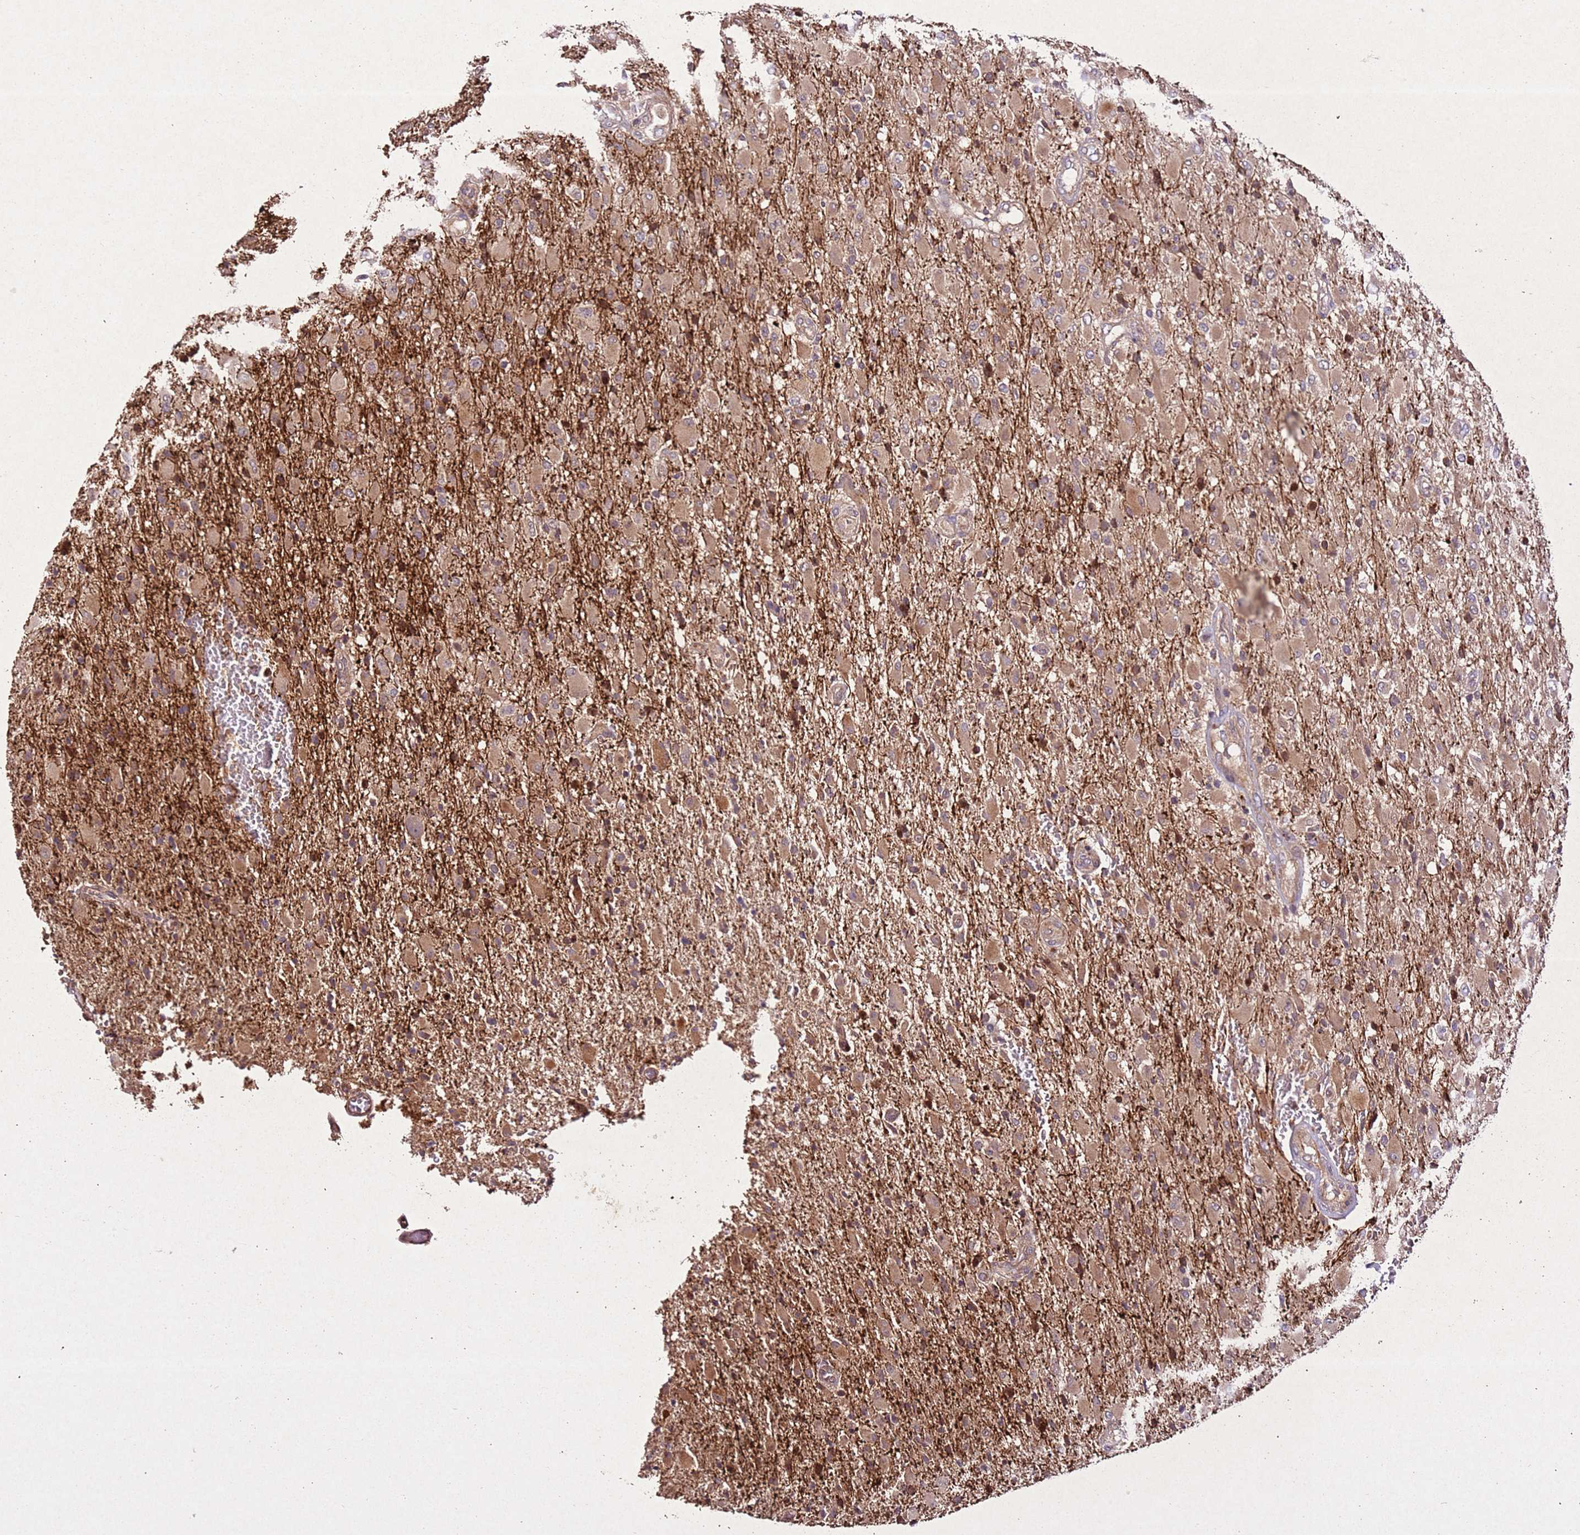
{"staining": {"intensity": "weak", "quantity": "<25%", "location": "cytoplasmic/membranous"}, "tissue": "glioma", "cell_type": "Tumor cells", "image_type": "cancer", "snomed": [{"axis": "morphology", "description": "Glioma, malignant, Low grade"}, {"axis": "topography", "description": "Brain"}], "caption": "Immunohistochemistry (IHC) micrograph of neoplastic tissue: human glioma stained with DAB displays no significant protein expression in tumor cells. (Stains: DAB immunohistochemistry with hematoxylin counter stain, Microscopy: brightfield microscopy at high magnification).", "gene": "PTMA", "patient": {"sex": "male", "age": 65}}